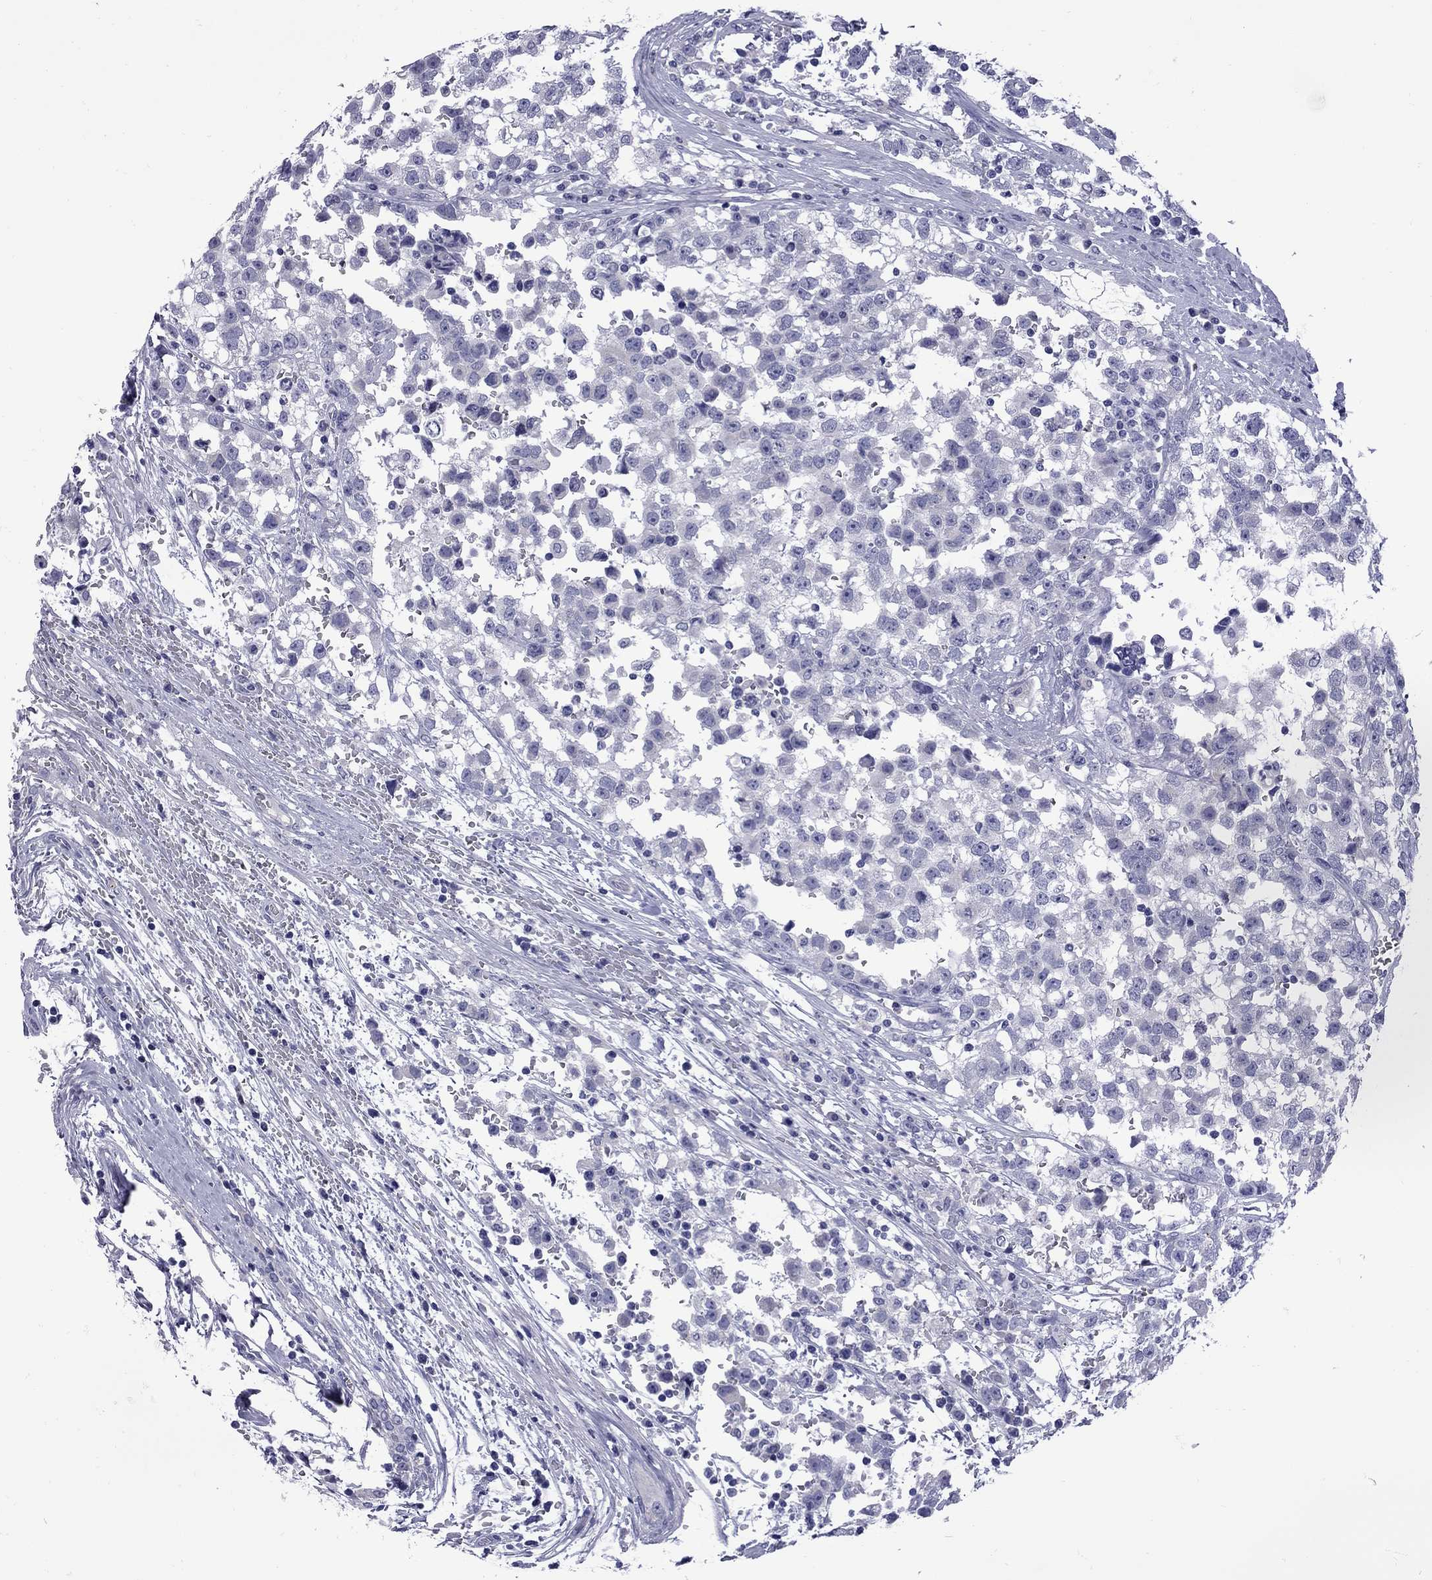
{"staining": {"intensity": "negative", "quantity": "none", "location": "none"}, "tissue": "testis cancer", "cell_type": "Tumor cells", "image_type": "cancer", "snomed": [{"axis": "morphology", "description": "Seminoma, NOS"}, {"axis": "topography", "description": "Testis"}], "caption": "Testis cancer (seminoma) stained for a protein using immunohistochemistry (IHC) reveals no staining tumor cells.", "gene": "EPPIN", "patient": {"sex": "male", "age": 34}}